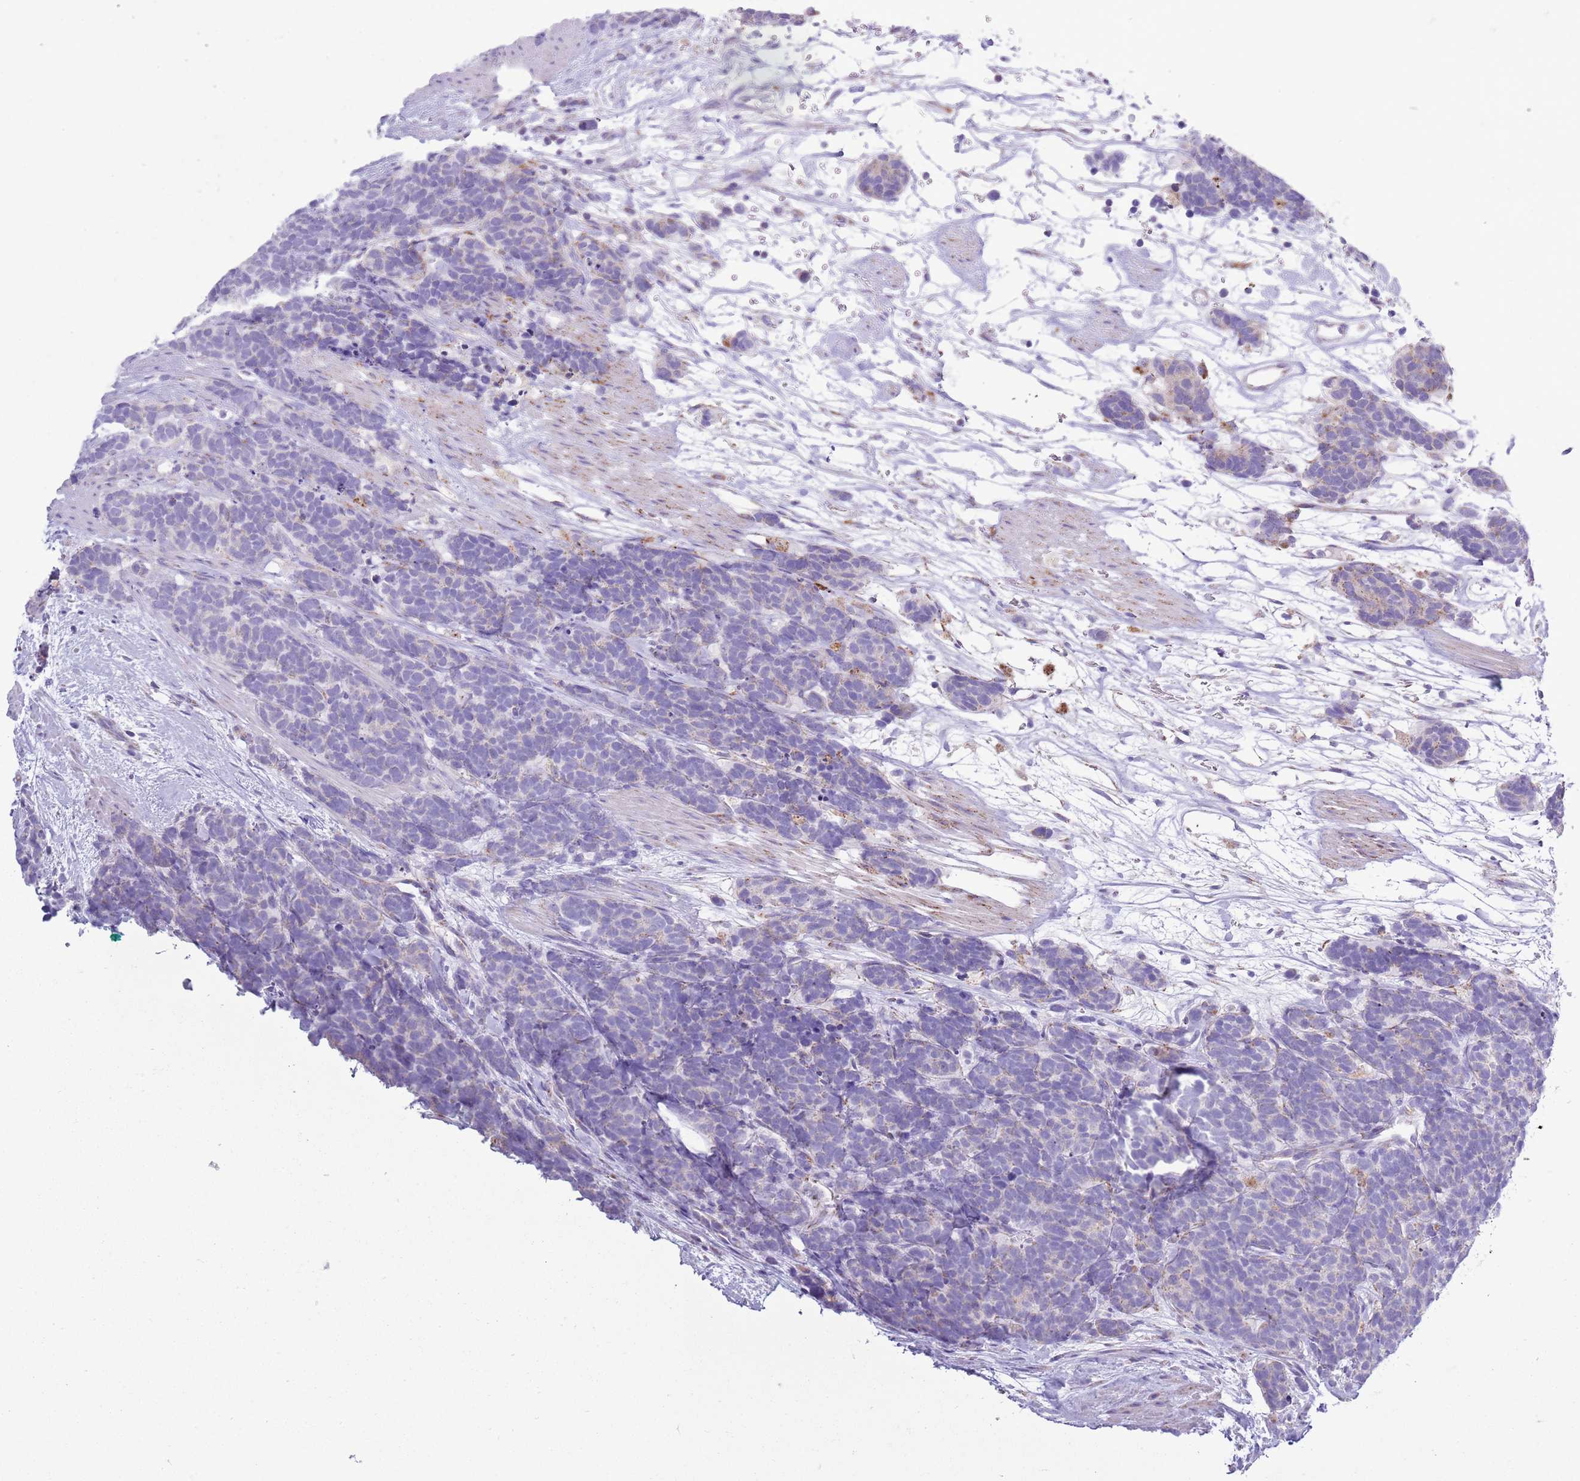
{"staining": {"intensity": "weak", "quantity": "<25%", "location": "cytoplasmic/membranous"}, "tissue": "carcinoid", "cell_type": "Tumor cells", "image_type": "cancer", "snomed": [{"axis": "morphology", "description": "Carcinoma, NOS"}, {"axis": "morphology", "description": "Carcinoid, malignant, NOS"}, {"axis": "topography", "description": "Prostate"}], "caption": "The immunohistochemistry histopathology image has no significant positivity in tumor cells of carcinoma tissue. (DAB (3,3'-diaminobenzidine) immunohistochemistry, high magnification).", "gene": "ATP6V1B1", "patient": {"sex": "male", "age": 57}}